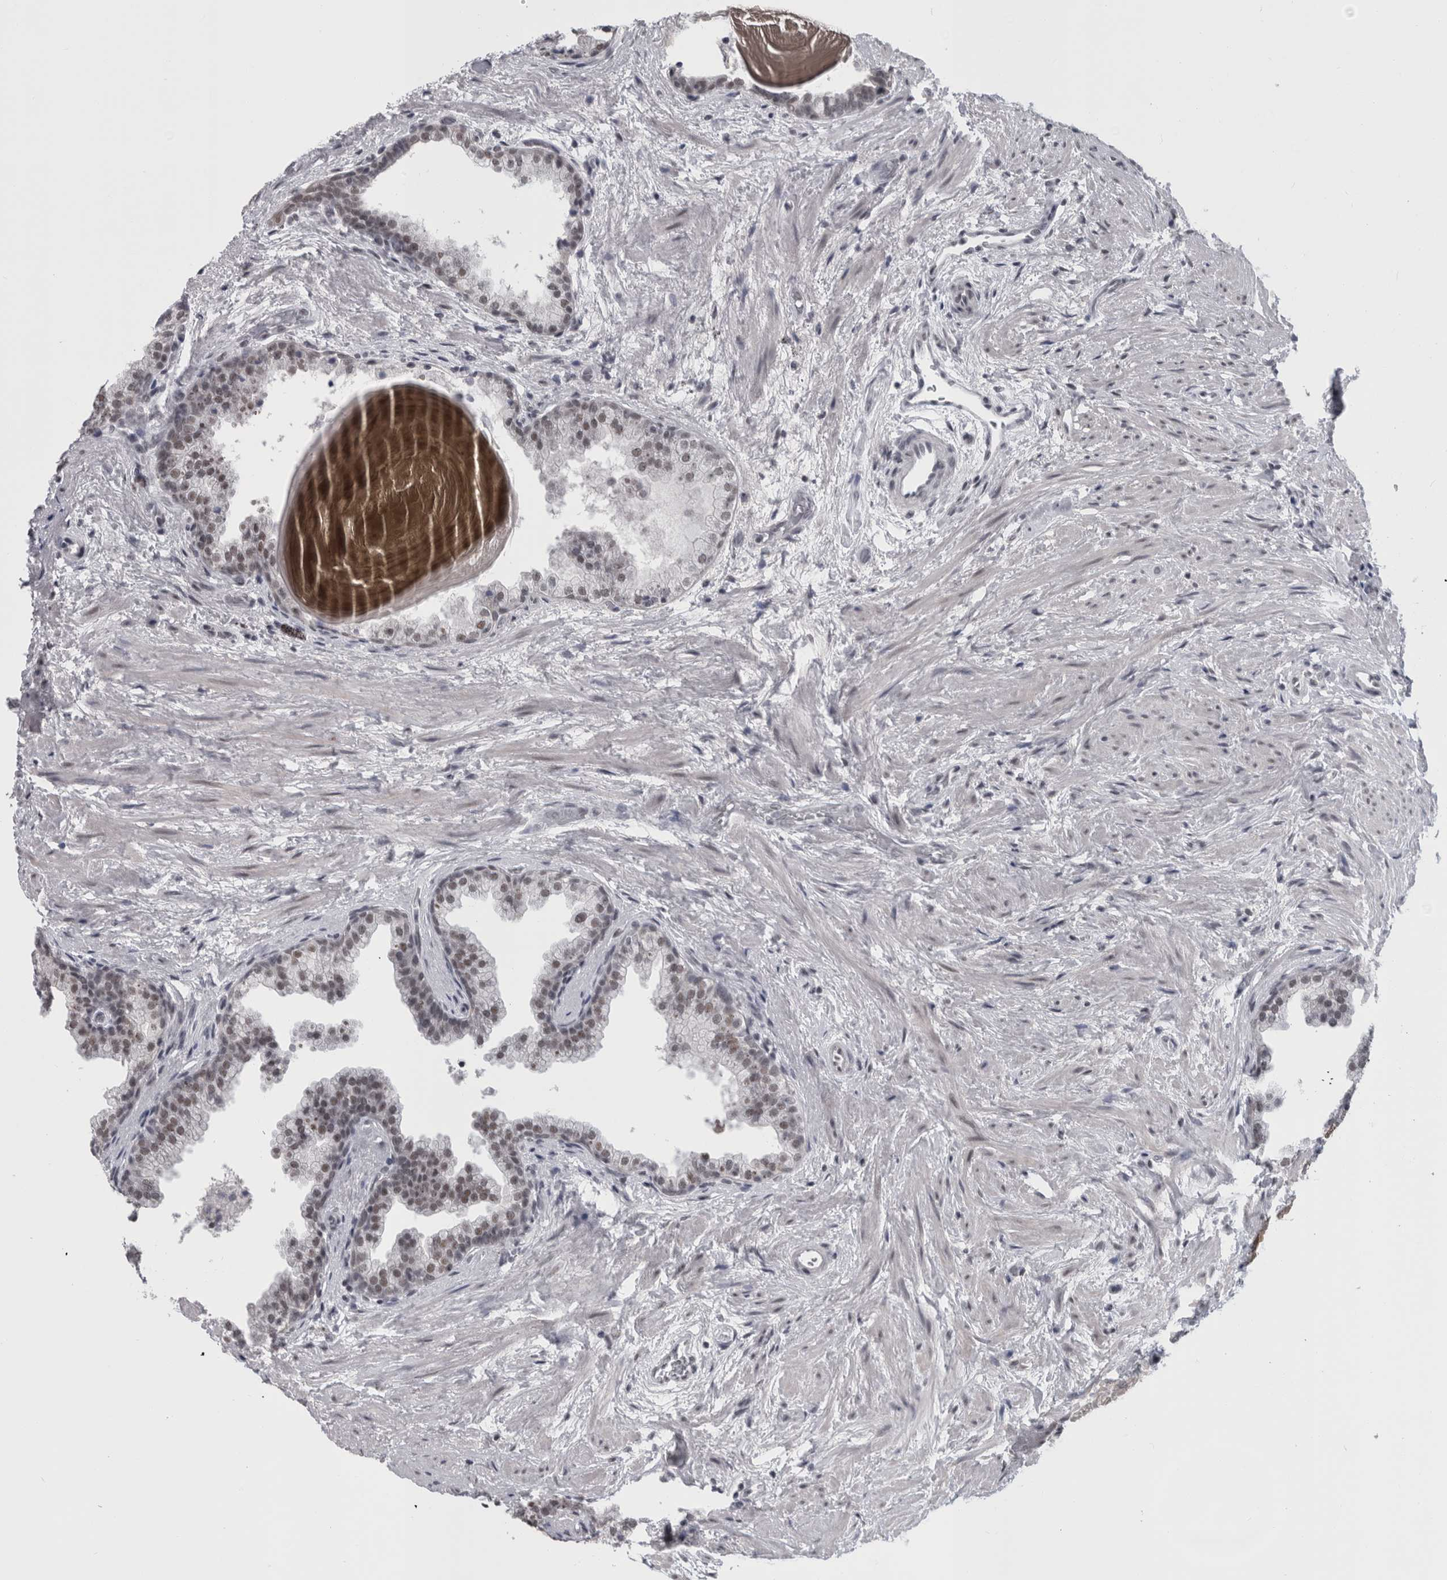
{"staining": {"intensity": "weak", "quantity": ">75%", "location": "nuclear"}, "tissue": "prostate", "cell_type": "Glandular cells", "image_type": "normal", "snomed": [{"axis": "morphology", "description": "Normal tissue, NOS"}, {"axis": "topography", "description": "Prostate"}], "caption": "High-power microscopy captured an immunohistochemistry histopathology image of normal prostate, revealing weak nuclear expression in about >75% of glandular cells.", "gene": "ARID4B", "patient": {"sex": "male", "age": 48}}